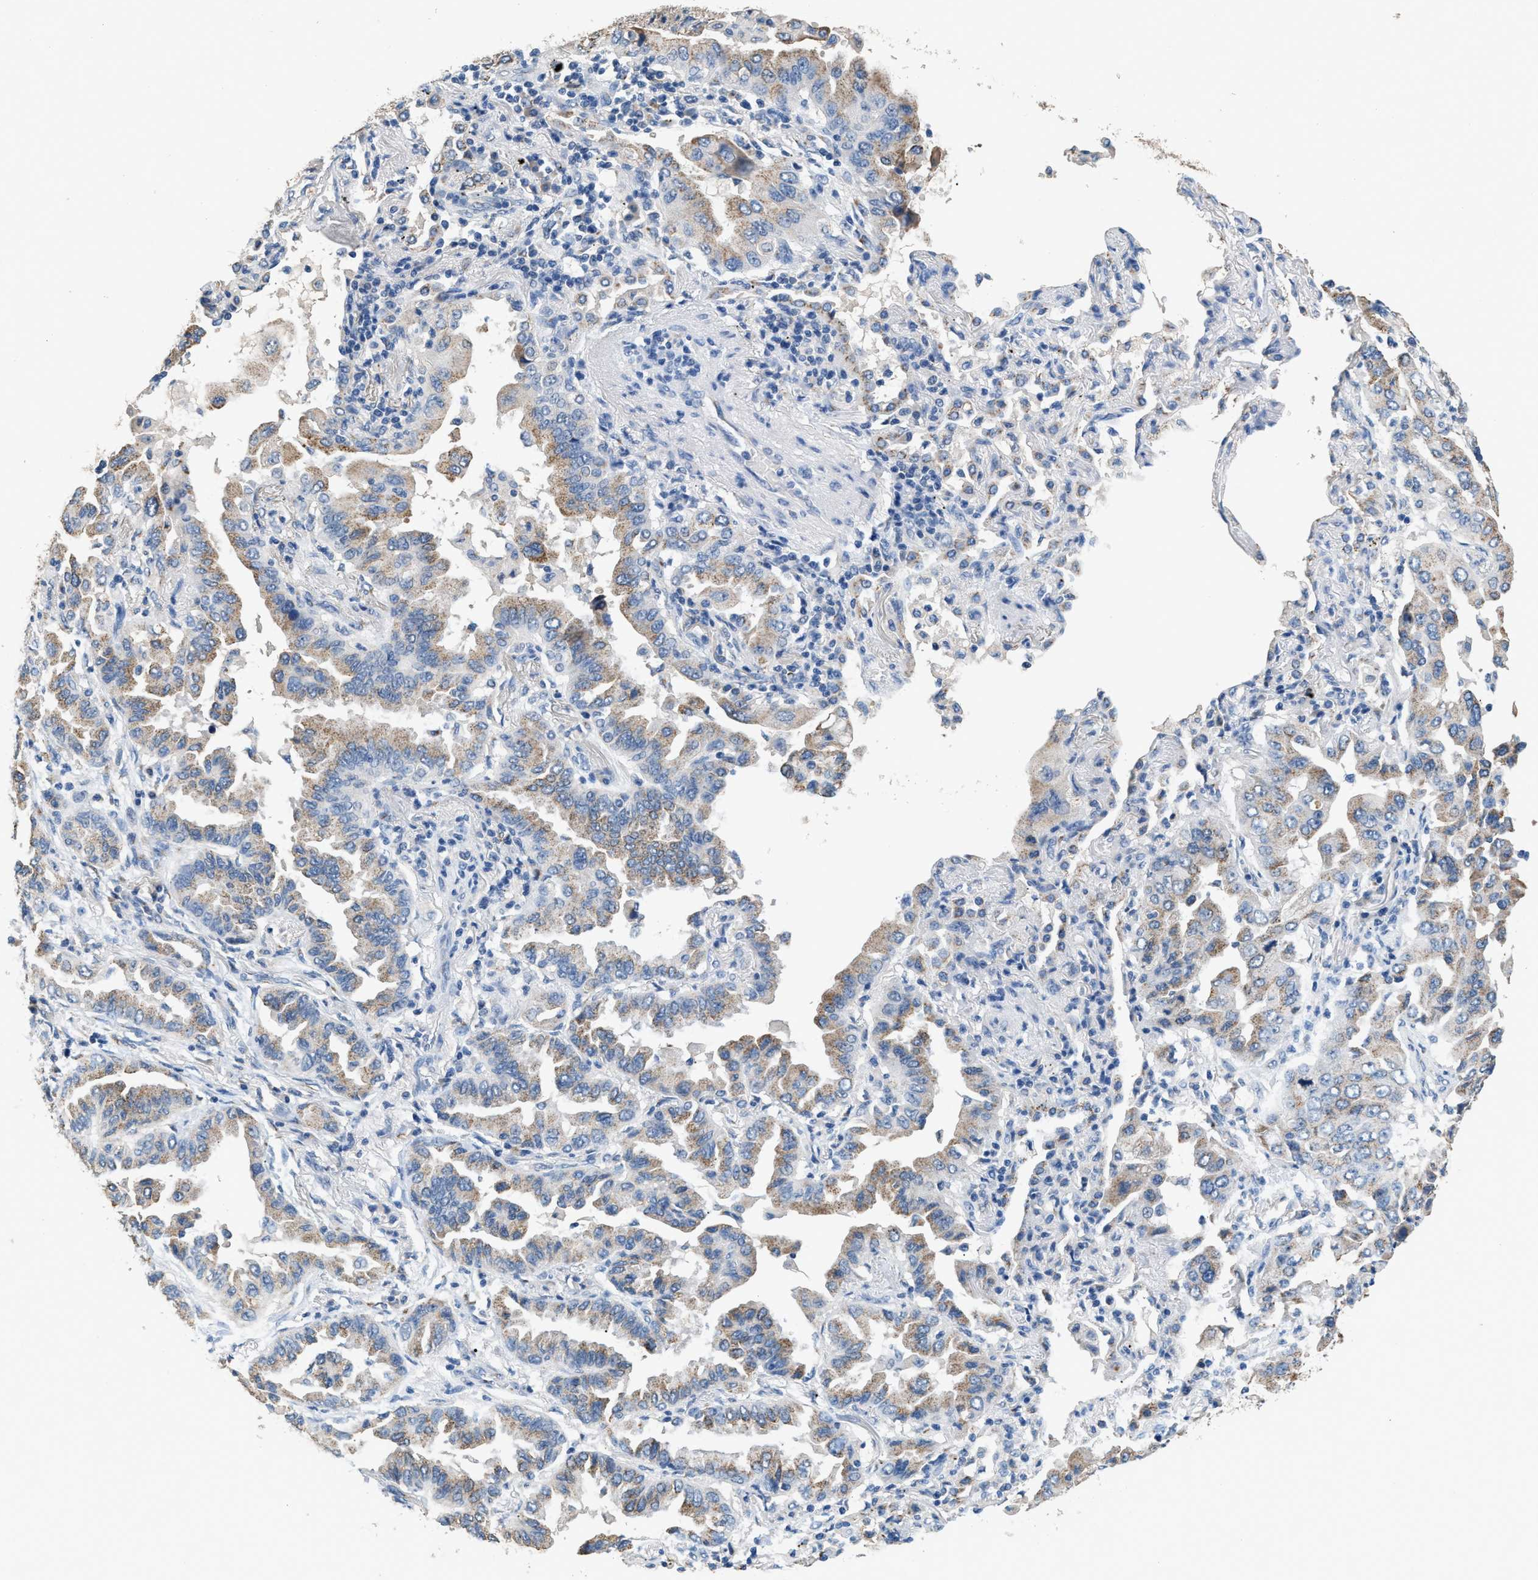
{"staining": {"intensity": "moderate", "quantity": ">75%", "location": "cytoplasmic/membranous"}, "tissue": "lung cancer", "cell_type": "Tumor cells", "image_type": "cancer", "snomed": [{"axis": "morphology", "description": "Adenocarcinoma, NOS"}, {"axis": "topography", "description": "Lung"}], "caption": "Lung cancer (adenocarcinoma) tissue demonstrates moderate cytoplasmic/membranous positivity in approximately >75% of tumor cells, visualized by immunohistochemistry.", "gene": "GOLM1", "patient": {"sex": "female", "age": 65}}